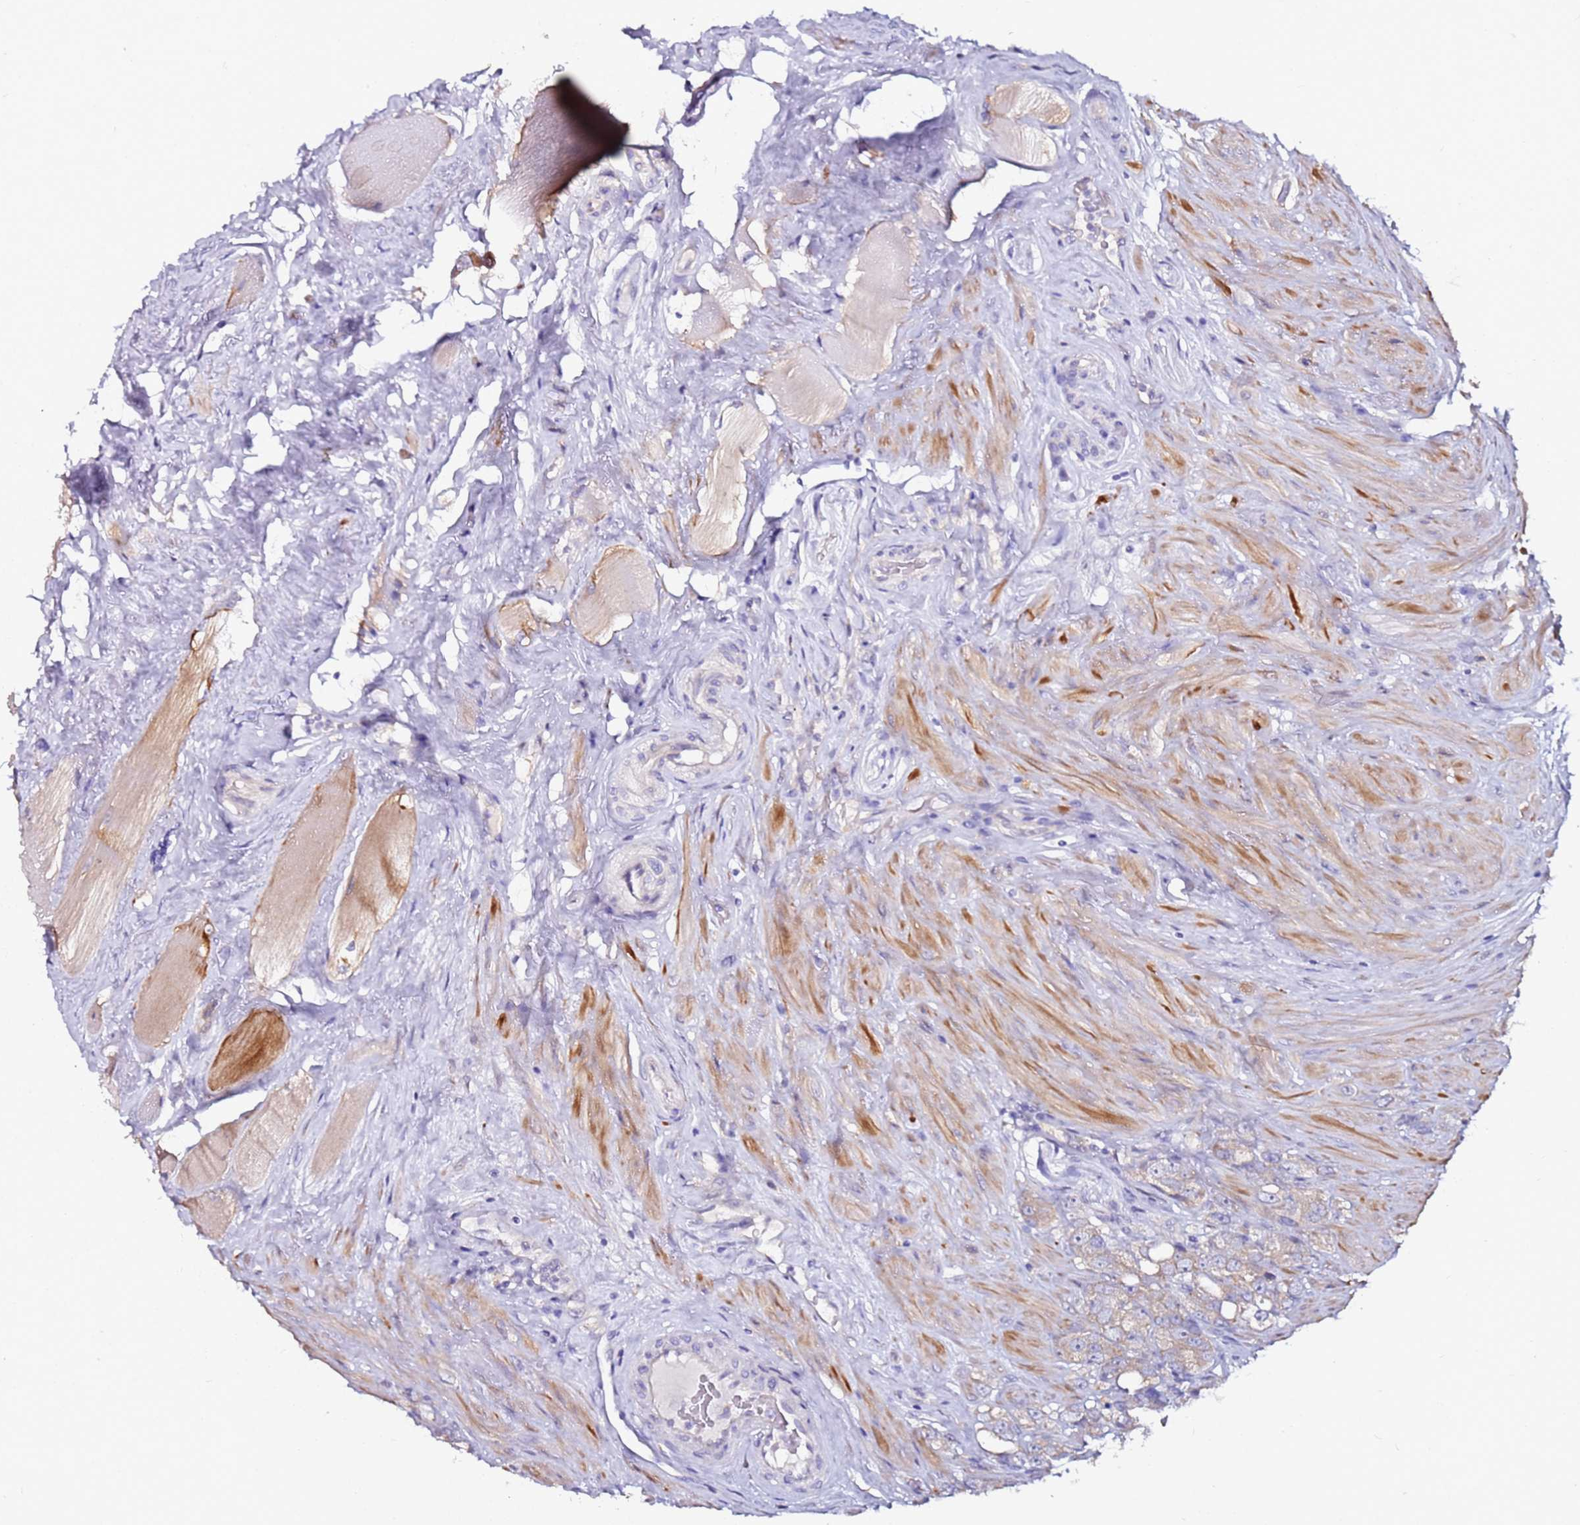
{"staining": {"intensity": "weak", "quantity": "<25%", "location": "cytoplasmic/membranous"}, "tissue": "prostate cancer", "cell_type": "Tumor cells", "image_type": "cancer", "snomed": [{"axis": "morphology", "description": "Adenocarcinoma, NOS"}, {"axis": "topography", "description": "Prostate"}], "caption": "Prostate adenocarcinoma was stained to show a protein in brown. There is no significant staining in tumor cells.", "gene": "SRRM5", "patient": {"sex": "male", "age": 79}}